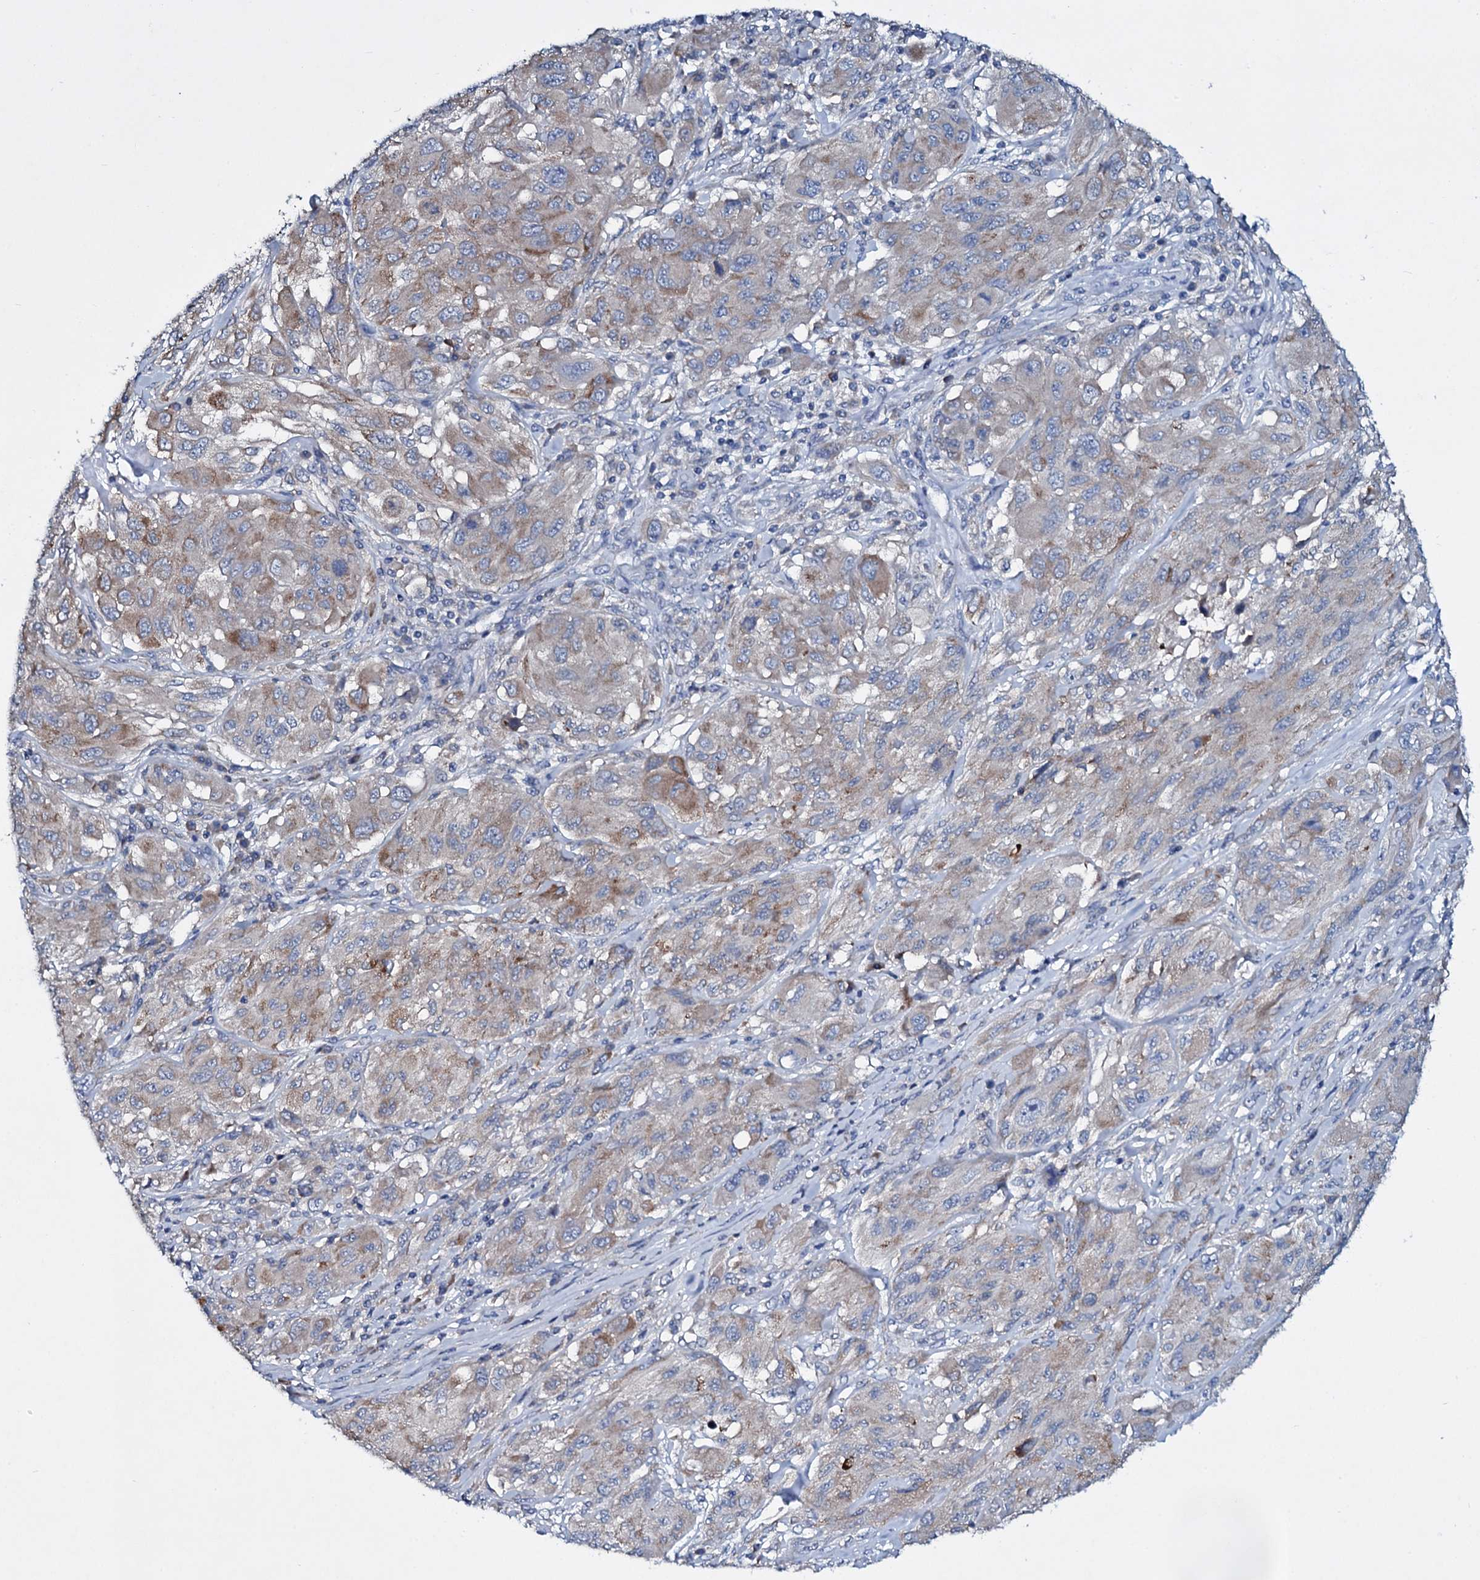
{"staining": {"intensity": "weak", "quantity": "25%-75%", "location": "cytoplasmic/membranous"}, "tissue": "melanoma", "cell_type": "Tumor cells", "image_type": "cancer", "snomed": [{"axis": "morphology", "description": "Malignant melanoma, NOS"}, {"axis": "topography", "description": "Skin"}], "caption": "This is a histology image of immunohistochemistry (IHC) staining of melanoma, which shows weak positivity in the cytoplasmic/membranous of tumor cells.", "gene": "TPGS2", "patient": {"sex": "female", "age": 91}}